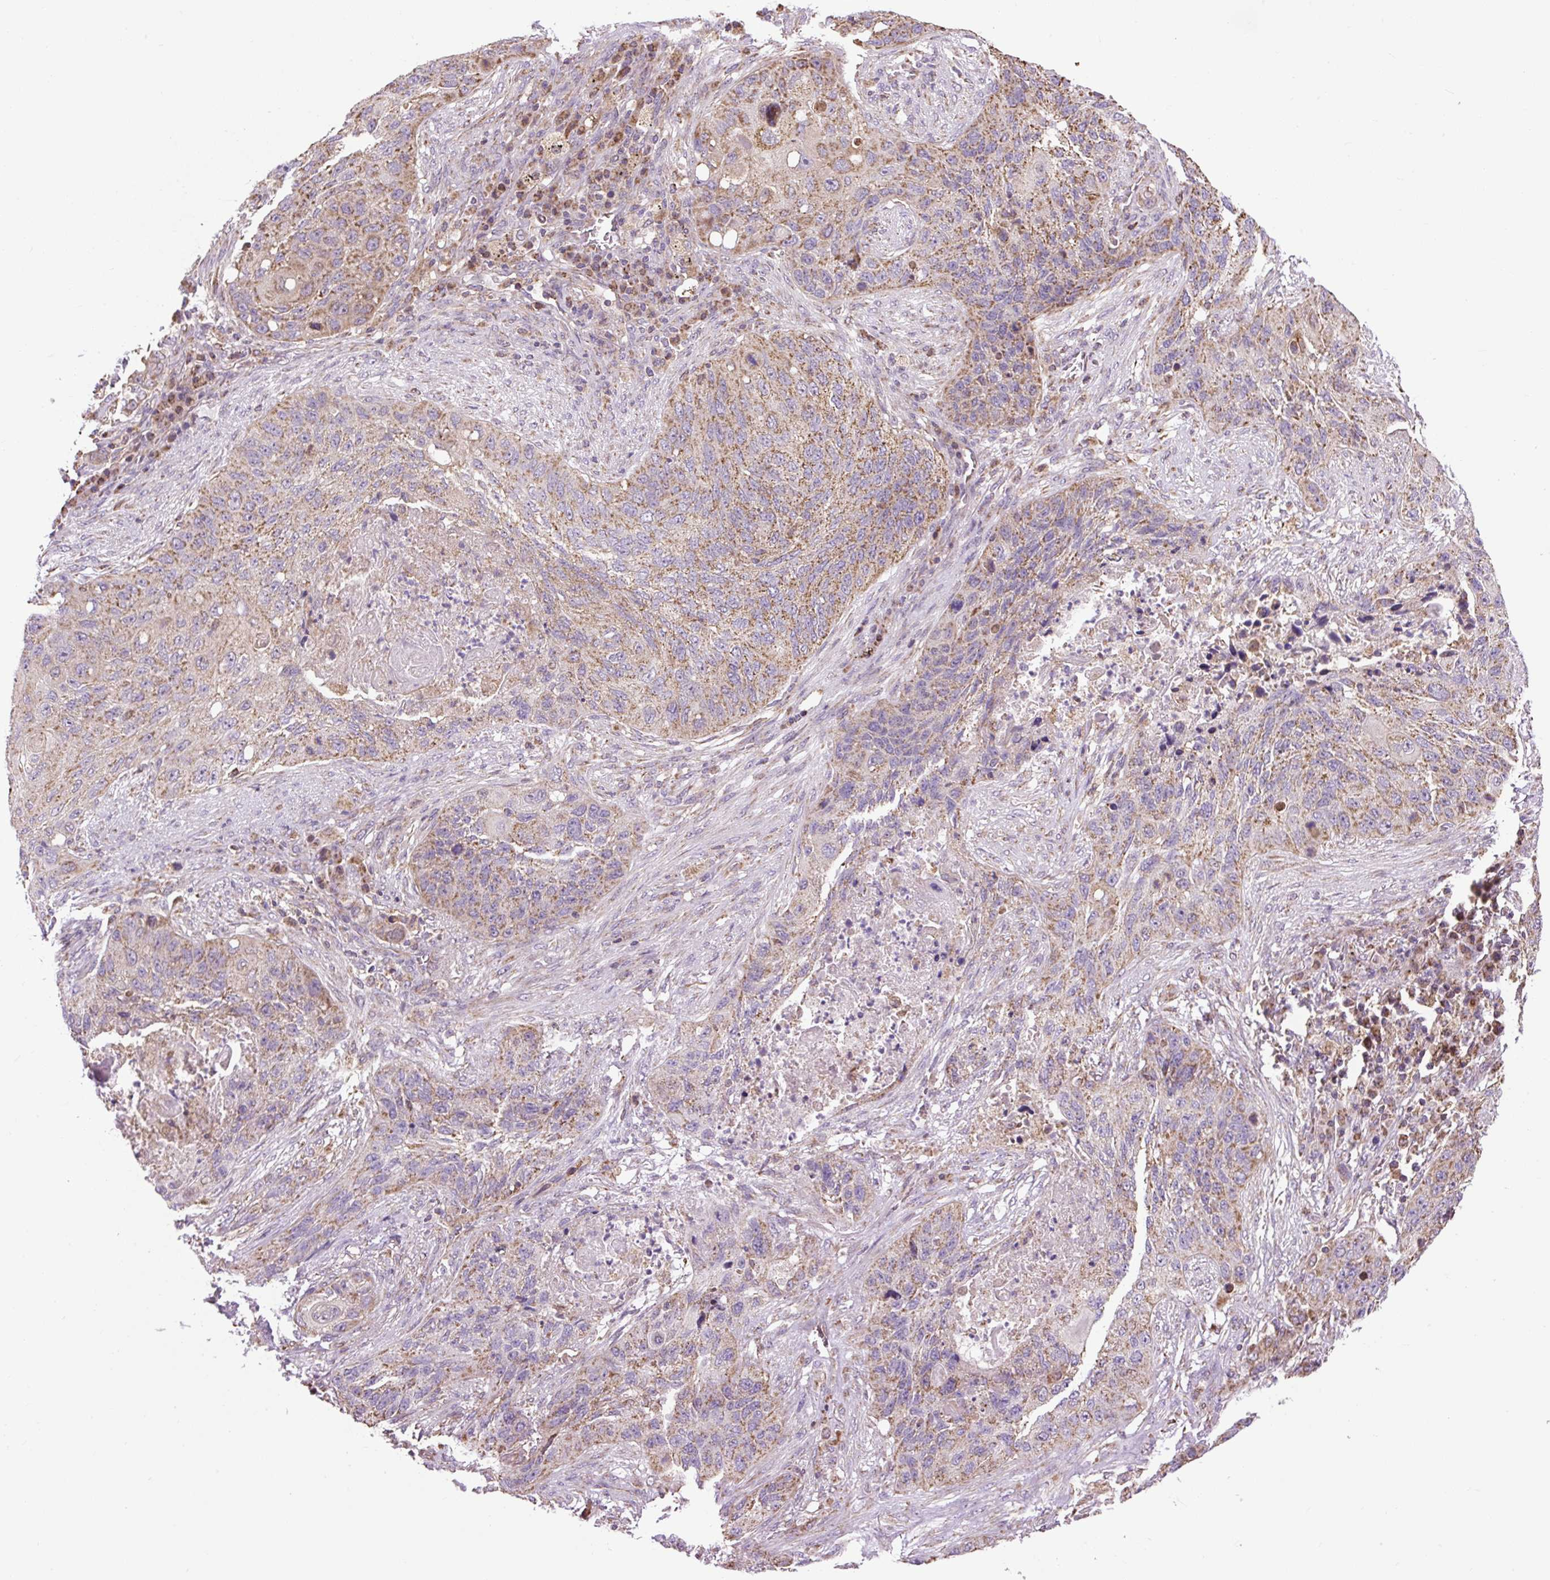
{"staining": {"intensity": "moderate", "quantity": ">75%", "location": "cytoplasmic/membranous"}, "tissue": "lung cancer", "cell_type": "Tumor cells", "image_type": "cancer", "snomed": [{"axis": "morphology", "description": "Squamous cell carcinoma, NOS"}, {"axis": "topography", "description": "Lung"}], "caption": "A medium amount of moderate cytoplasmic/membranous staining is present in about >75% of tumor cells in lung squamous cell carcinoma tissue. Nuclei are stained in blue.", "gene": "PLCG1", "patient": {"sex": "female", "age": 63}}